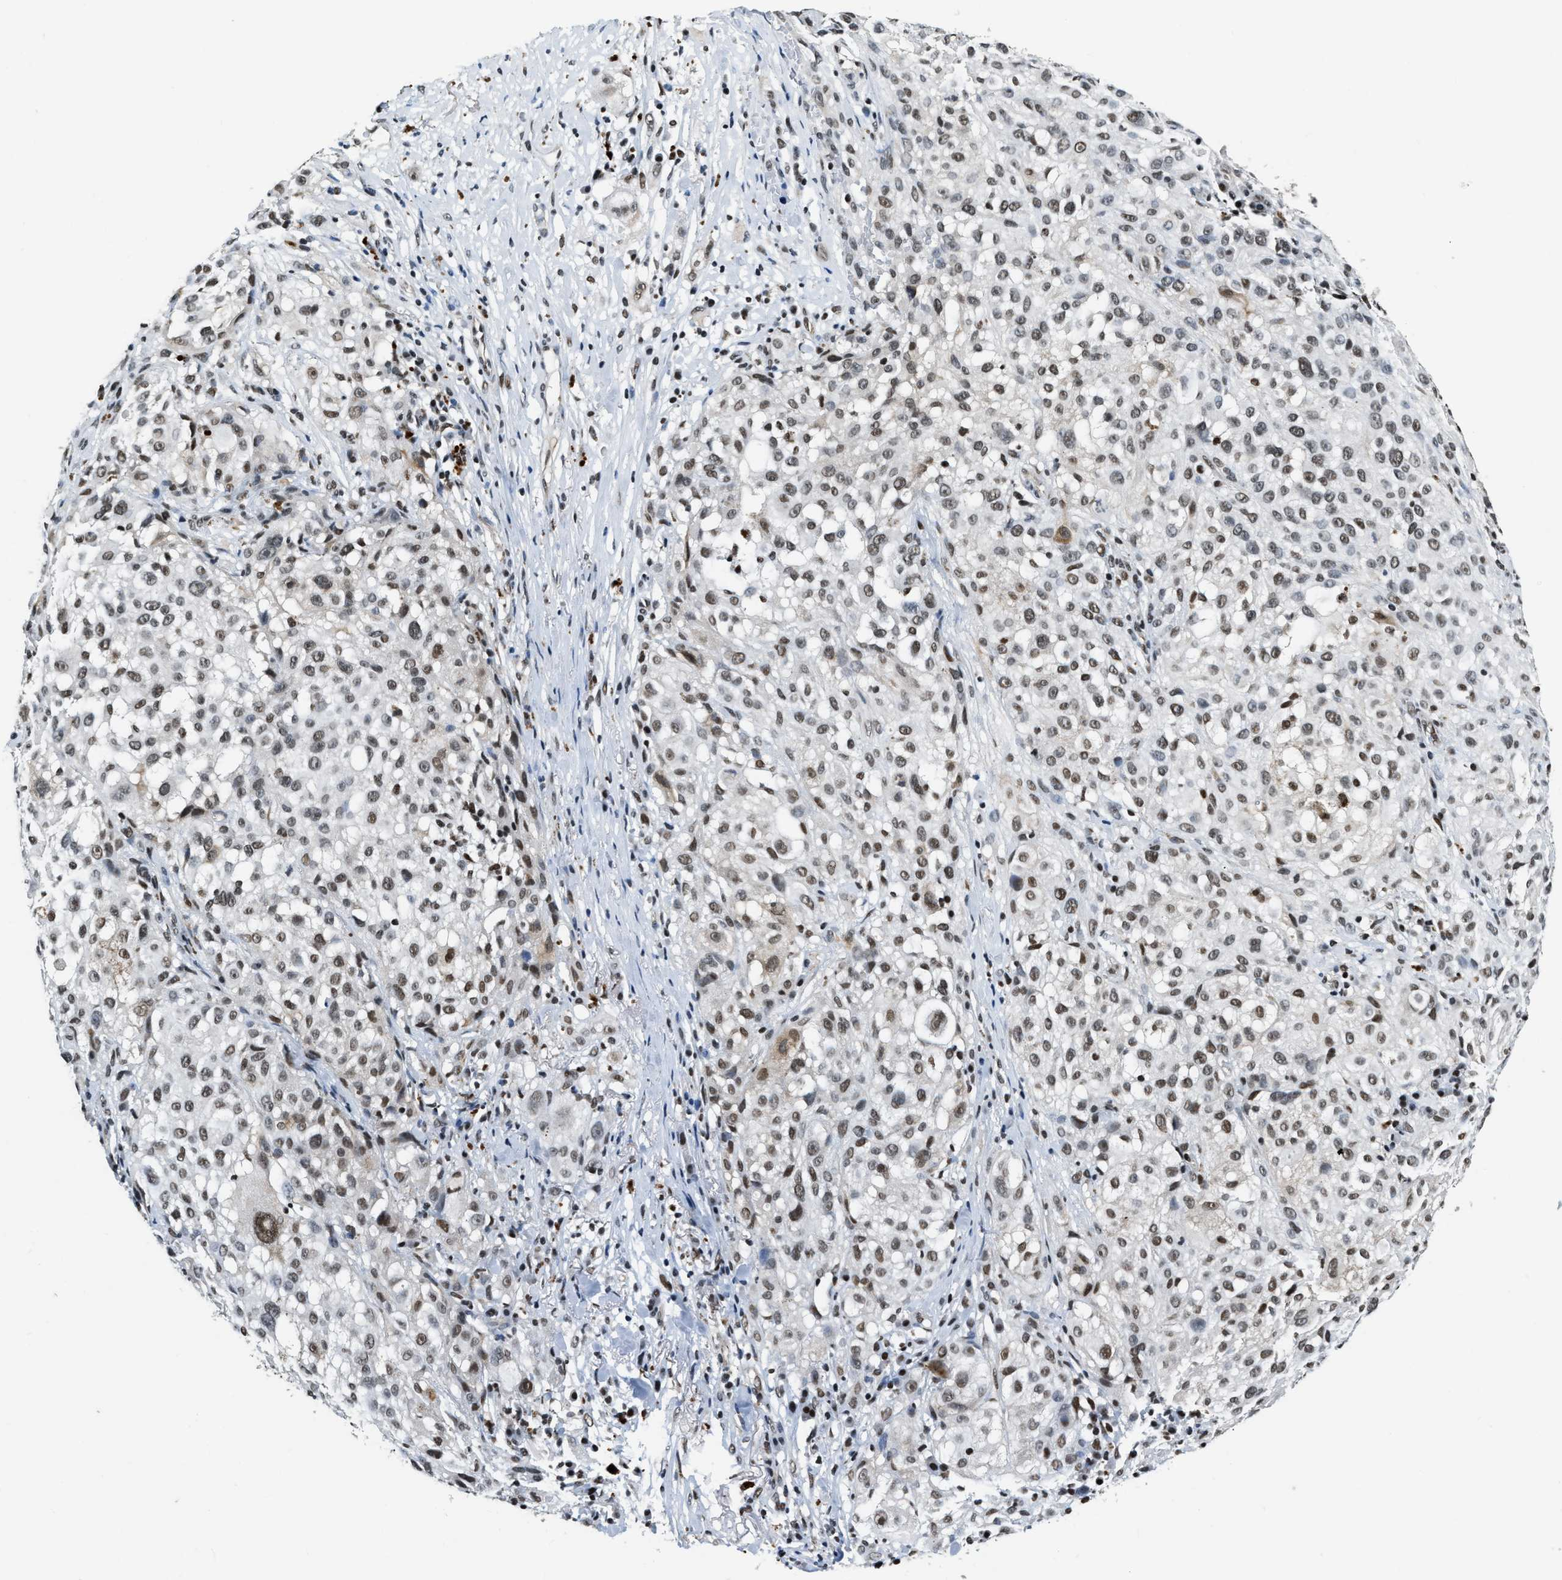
{"staining": {"intensity": "weak", "quantity": ">75%", "location": "nuclear"}, "tissue": "melanoma", "cell_type": "Tumor cells", "image_type": "cancer", "snomed": [{"axis": "morphology", "description": "Necrosis, NOS"}, {"axis": "morphology", "description": "Malignant melanoma, NOS"}, {"axis": "topography", "description": "Skin"}], "caption": "Immunohistochemistry of melanoma demonstrates low levels of weak nuclear expression in about >75% of tumor cells.", "gene": "CCNE1", "patient": {"sex": "female", "age": 87}}